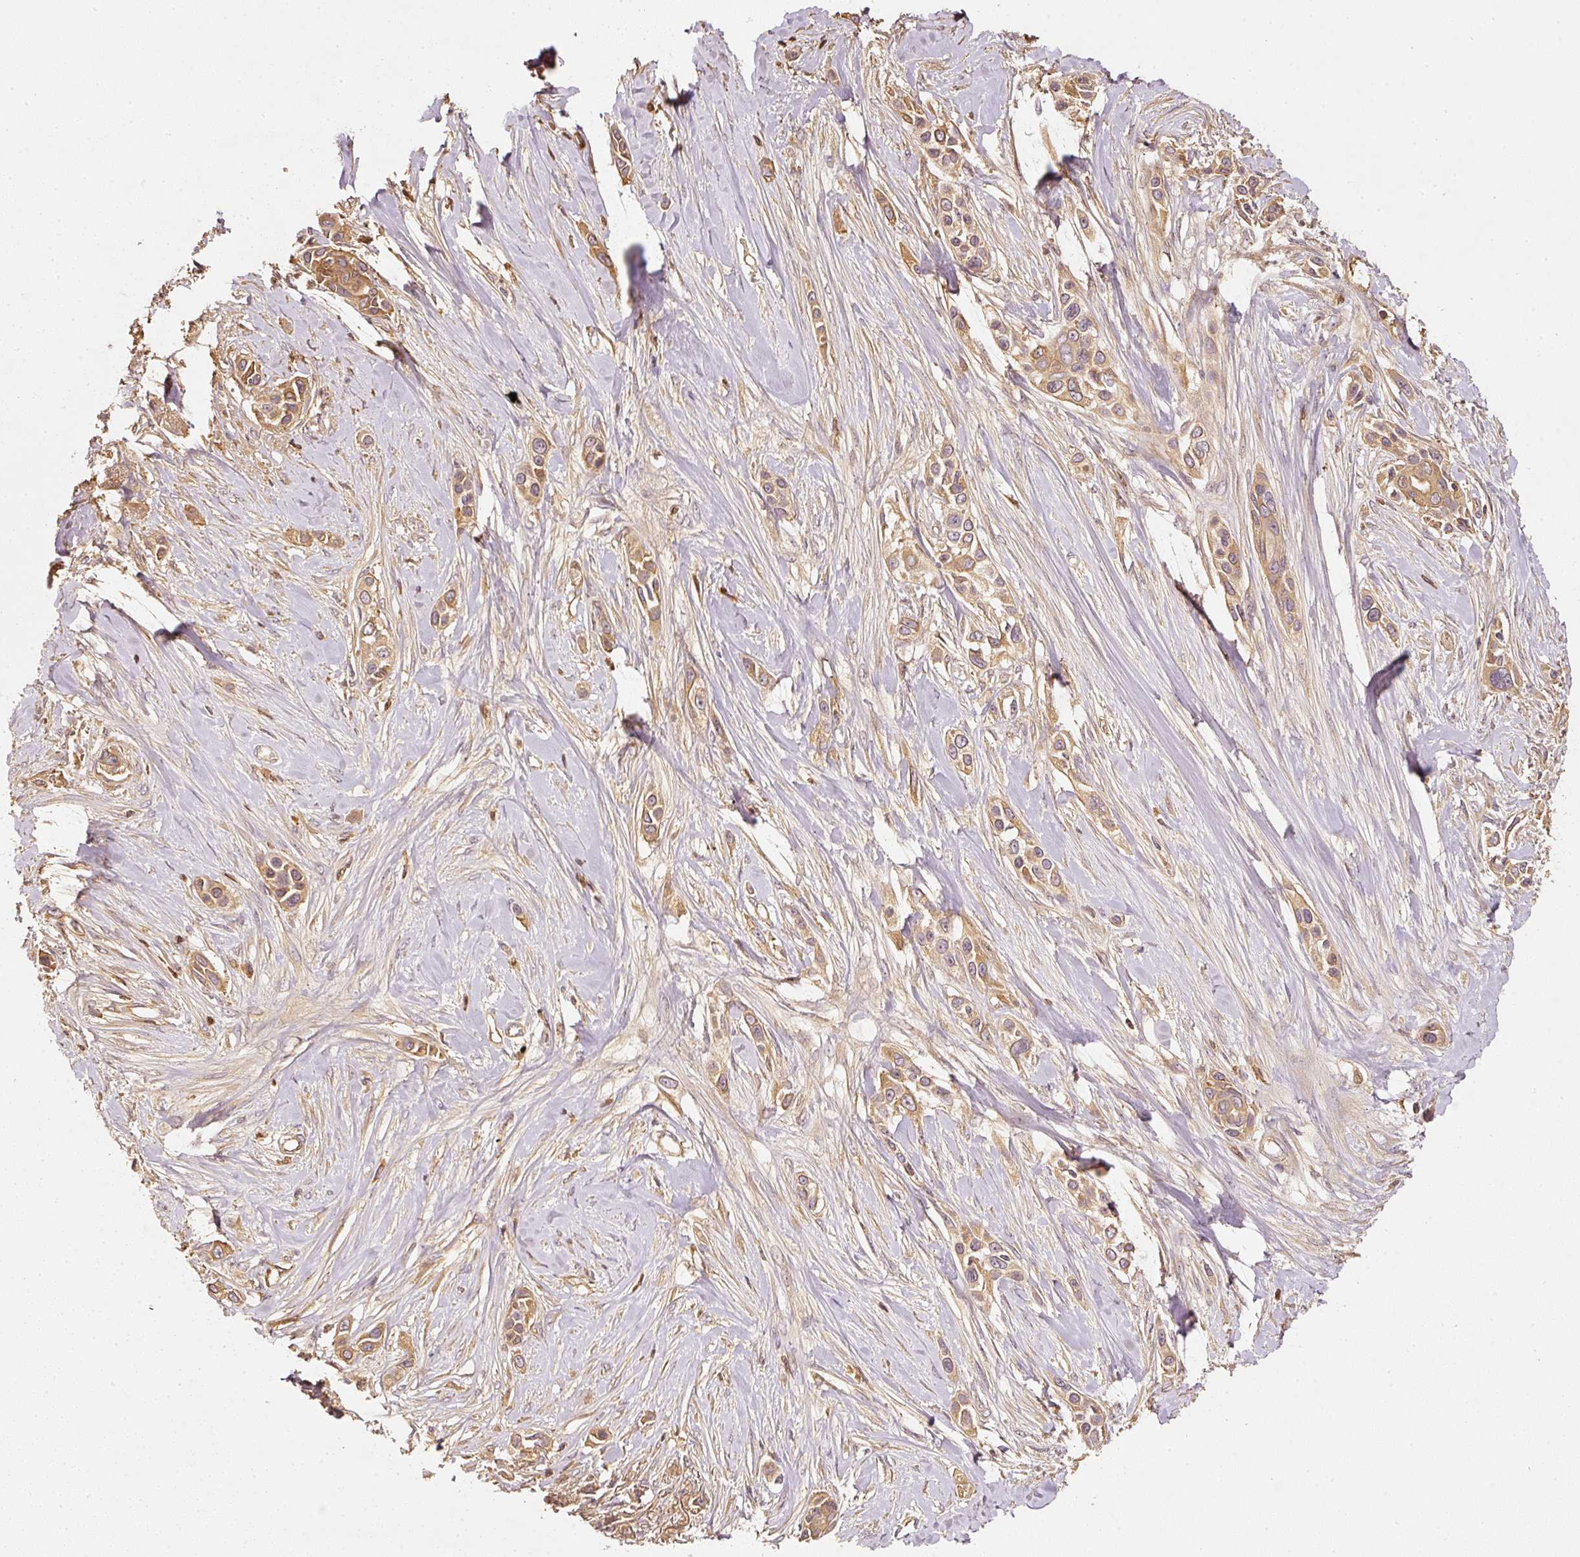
{"staining": {"intensity": "moderate", "quantity": ">75%", "location": "cytoplasmic/membranous"}, "tissue": "skin cancer", "cell_type": "Tumor cells", "image_type": "cancer", "snomed": [{"axis": "morphology", "description": "Squamous cell carcinoma, NOS"}, {"axis": "topography", "description": "Skin"}], "caption": "Tumor cells display medium levels of moderate cytoplasmic/membranous positivity in about >75% of cells in squamous cell carcinoma (skin). The protein of interest is stained brown, and the nuclei are stained in blue (DAB (3,3'-diaminobenzidine) IHC with brightfield microscopy, high magnification).", "gene": "EVL", "patient": {"sex": "female", "age": 69}}